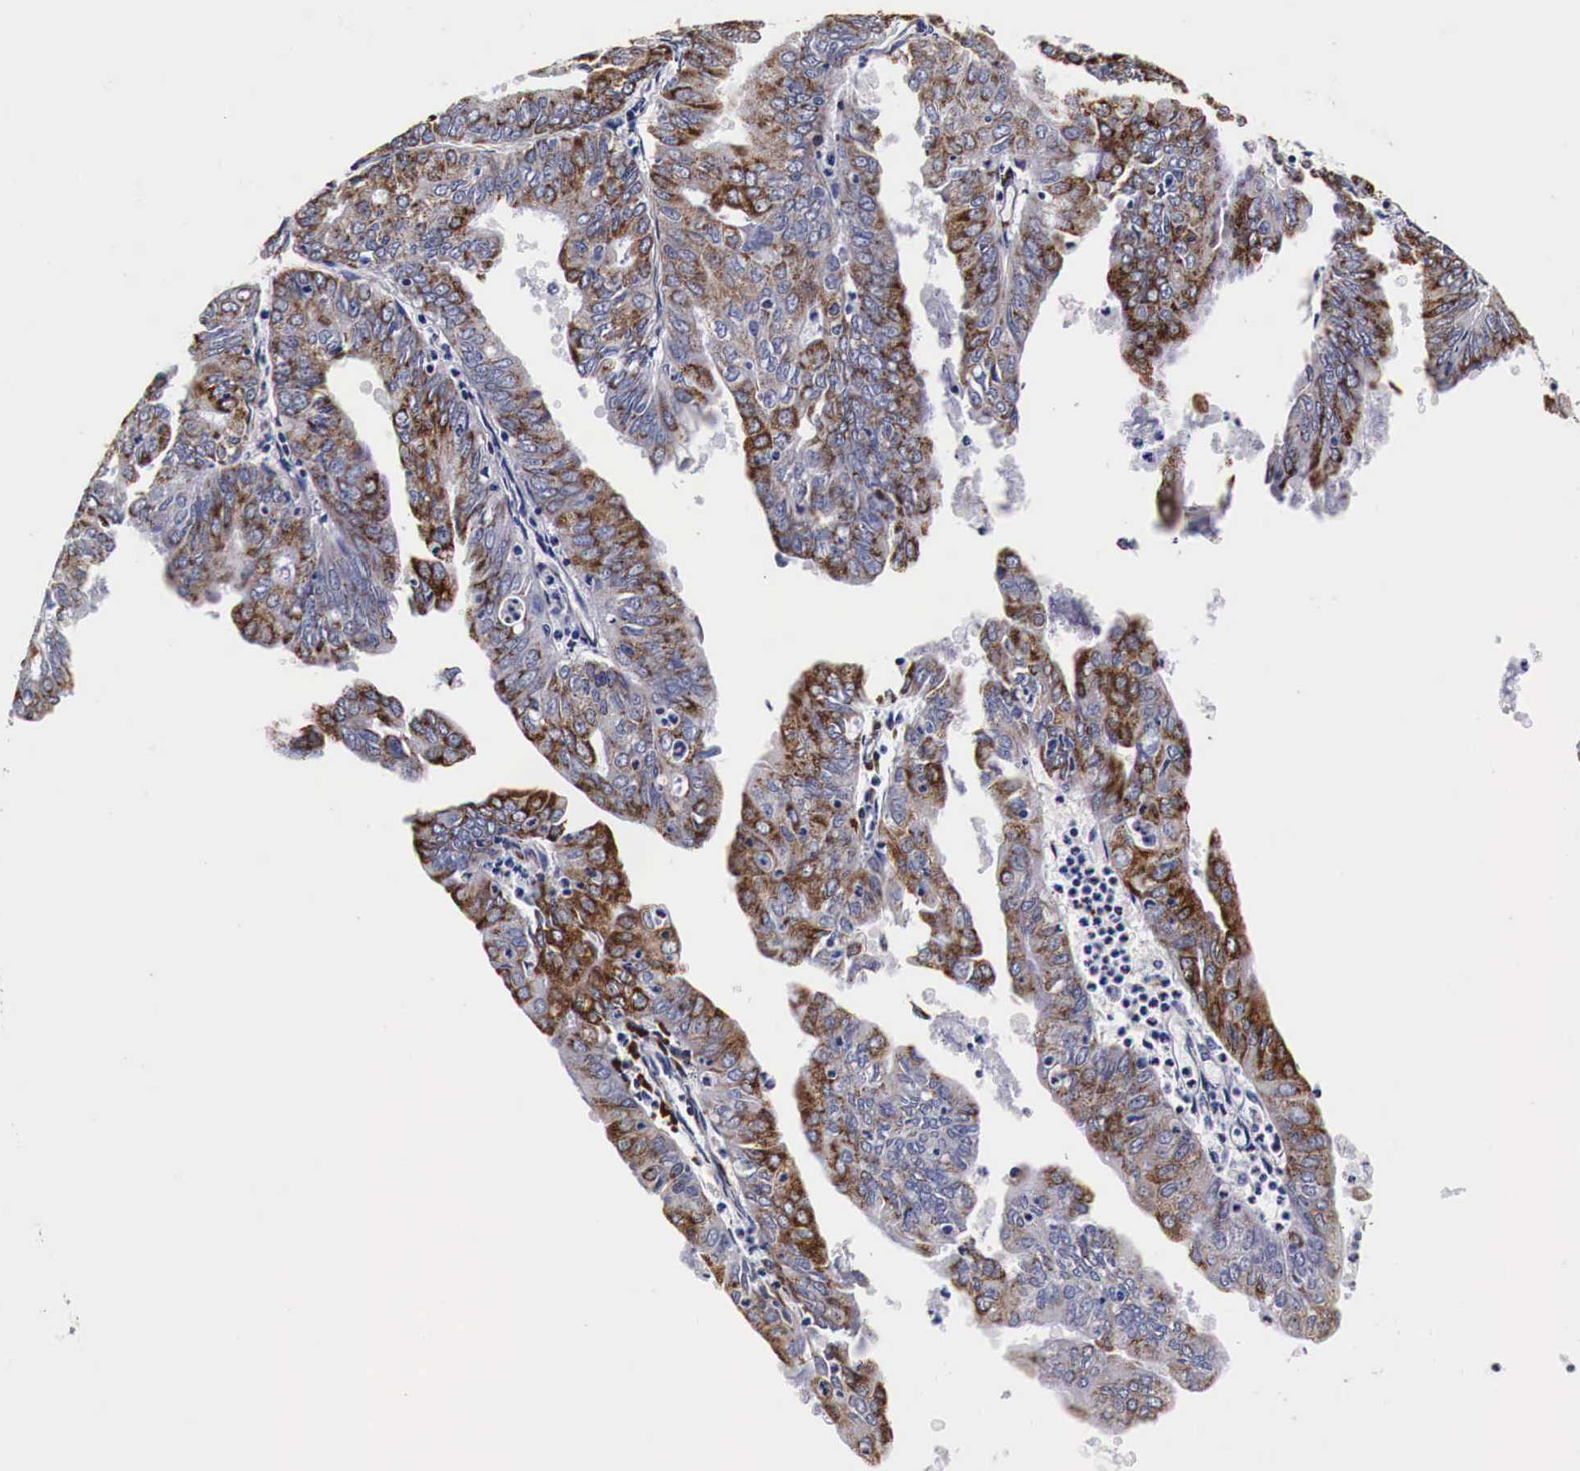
{"staining": {"intensity": "moderate", "quantity": ">75%", "location": "cytoplasmic/membranous"}, "tissue": "endometrial cancer", "cell_type": "Tumor cells", "image_type": "cancer", "snomed": [{"axis": "morphology", "description": "Adenocarcinoma, NOS"}, {"axis": "topography", "description": "Endometrium"}], "caption": "Endometrial cancer tissue demonstrates moderate cytoplasmic/membranous expression in approximately >75% of tumor cells (Stains: DAB (3,3'-diaminobenzidine) in brown, nuclei in blue, Microscopy: brightfield microscopy at high magnification).", "gene": "CKAP4", "patient": {"sex": "female", "age": 79}}